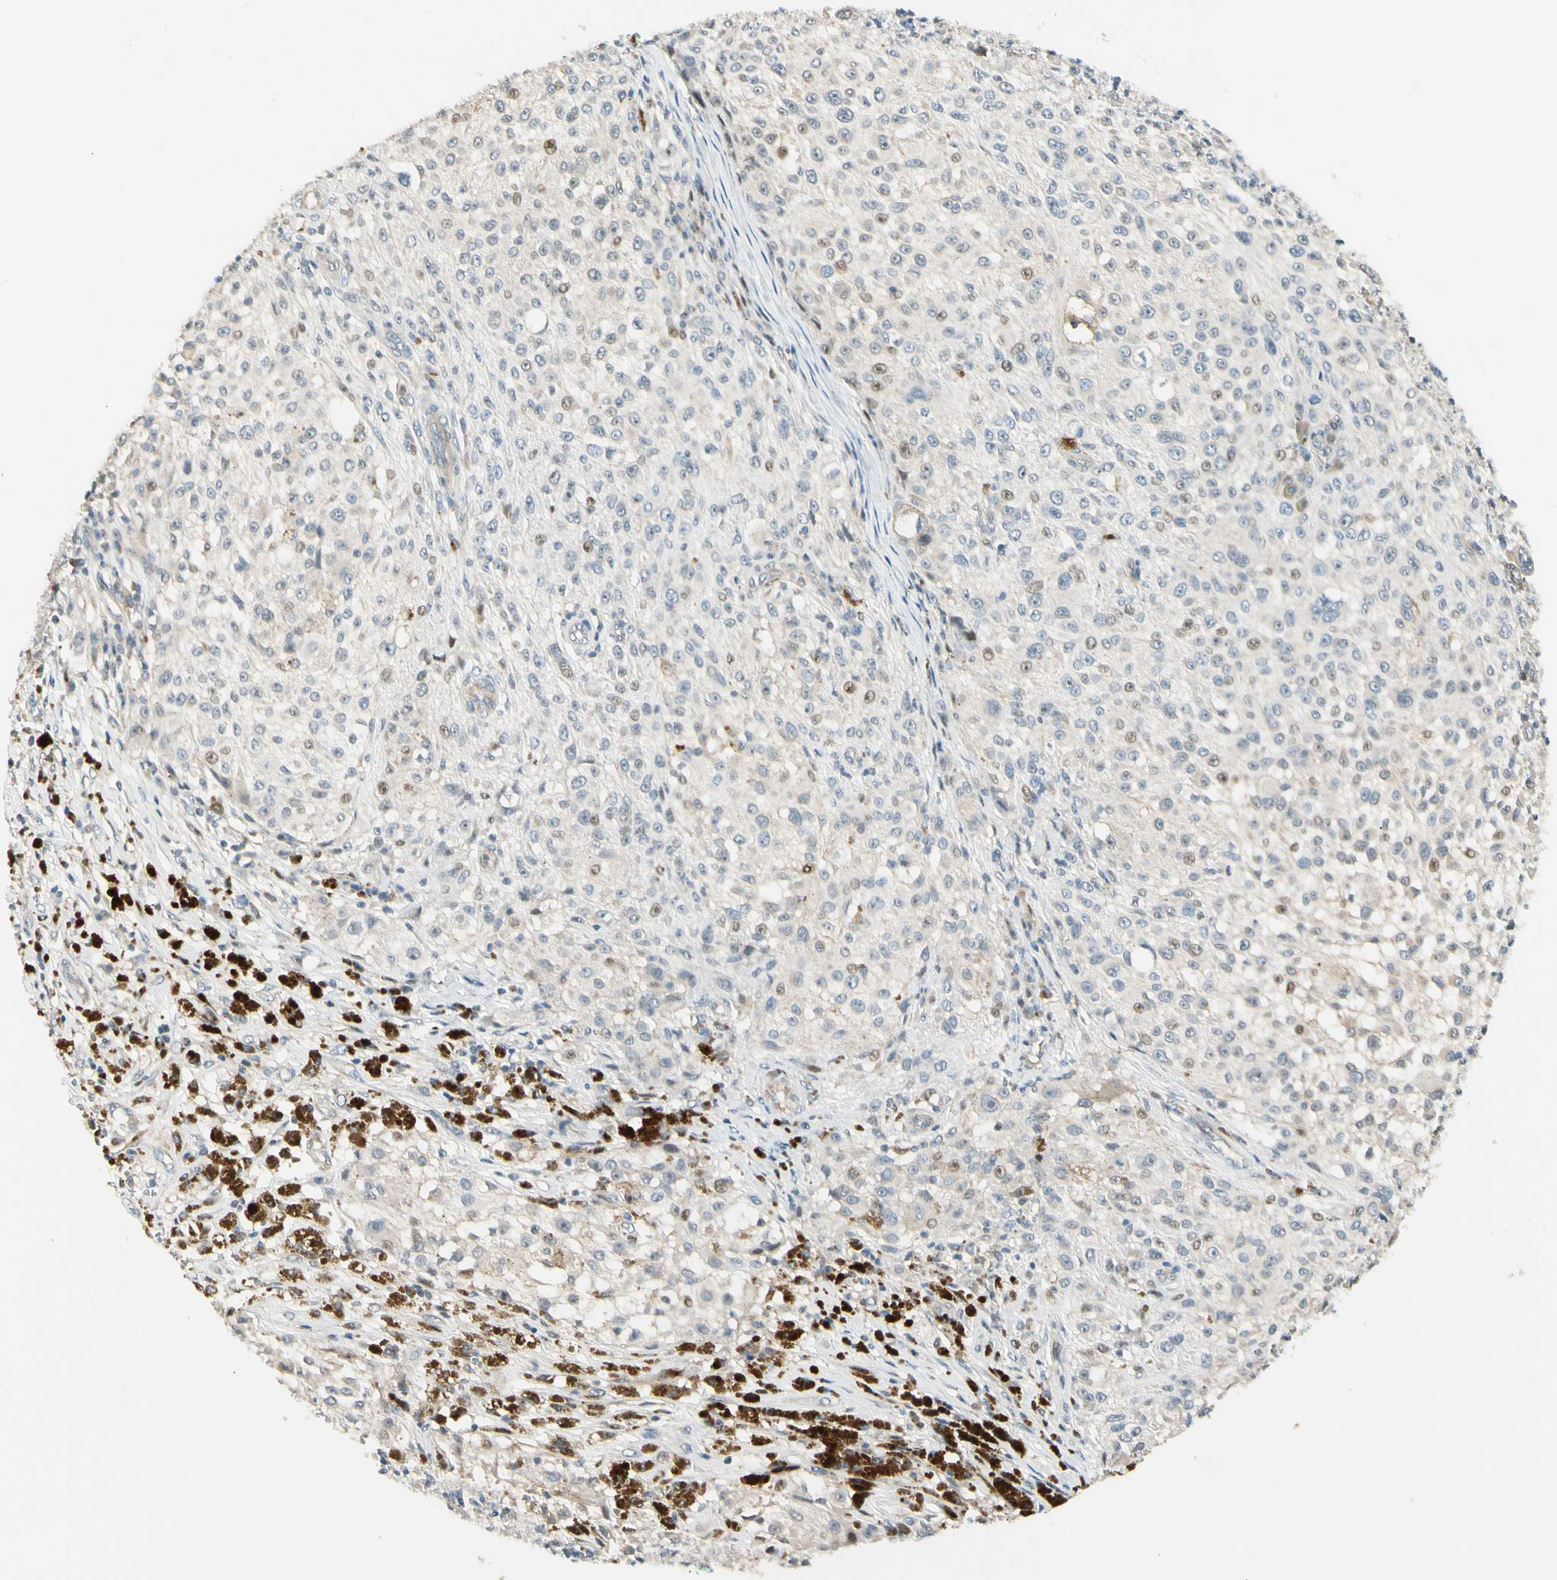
{"staining": {"intensity": "weak", "quantity": "<25%", "location": "cytoplasmic/membranous,nuclear"}, "tissue": "melanoma", "cell_type": "Tumor cells", "image_type": "cancer", "snomed": [{"axis": "morphology", "description": "Necrosis, NOS"}, {"axis": "morphology", "description": "Malignant melanoma, NOS"}, {"axis": "topography", "description": "Skin"}], "caption": "Immunohistochemistry (IHC) of melanoma exhibits no positivity in tumor cells.", "gene": "P3H2", "patient": {"sex": "female", "age": 87}}